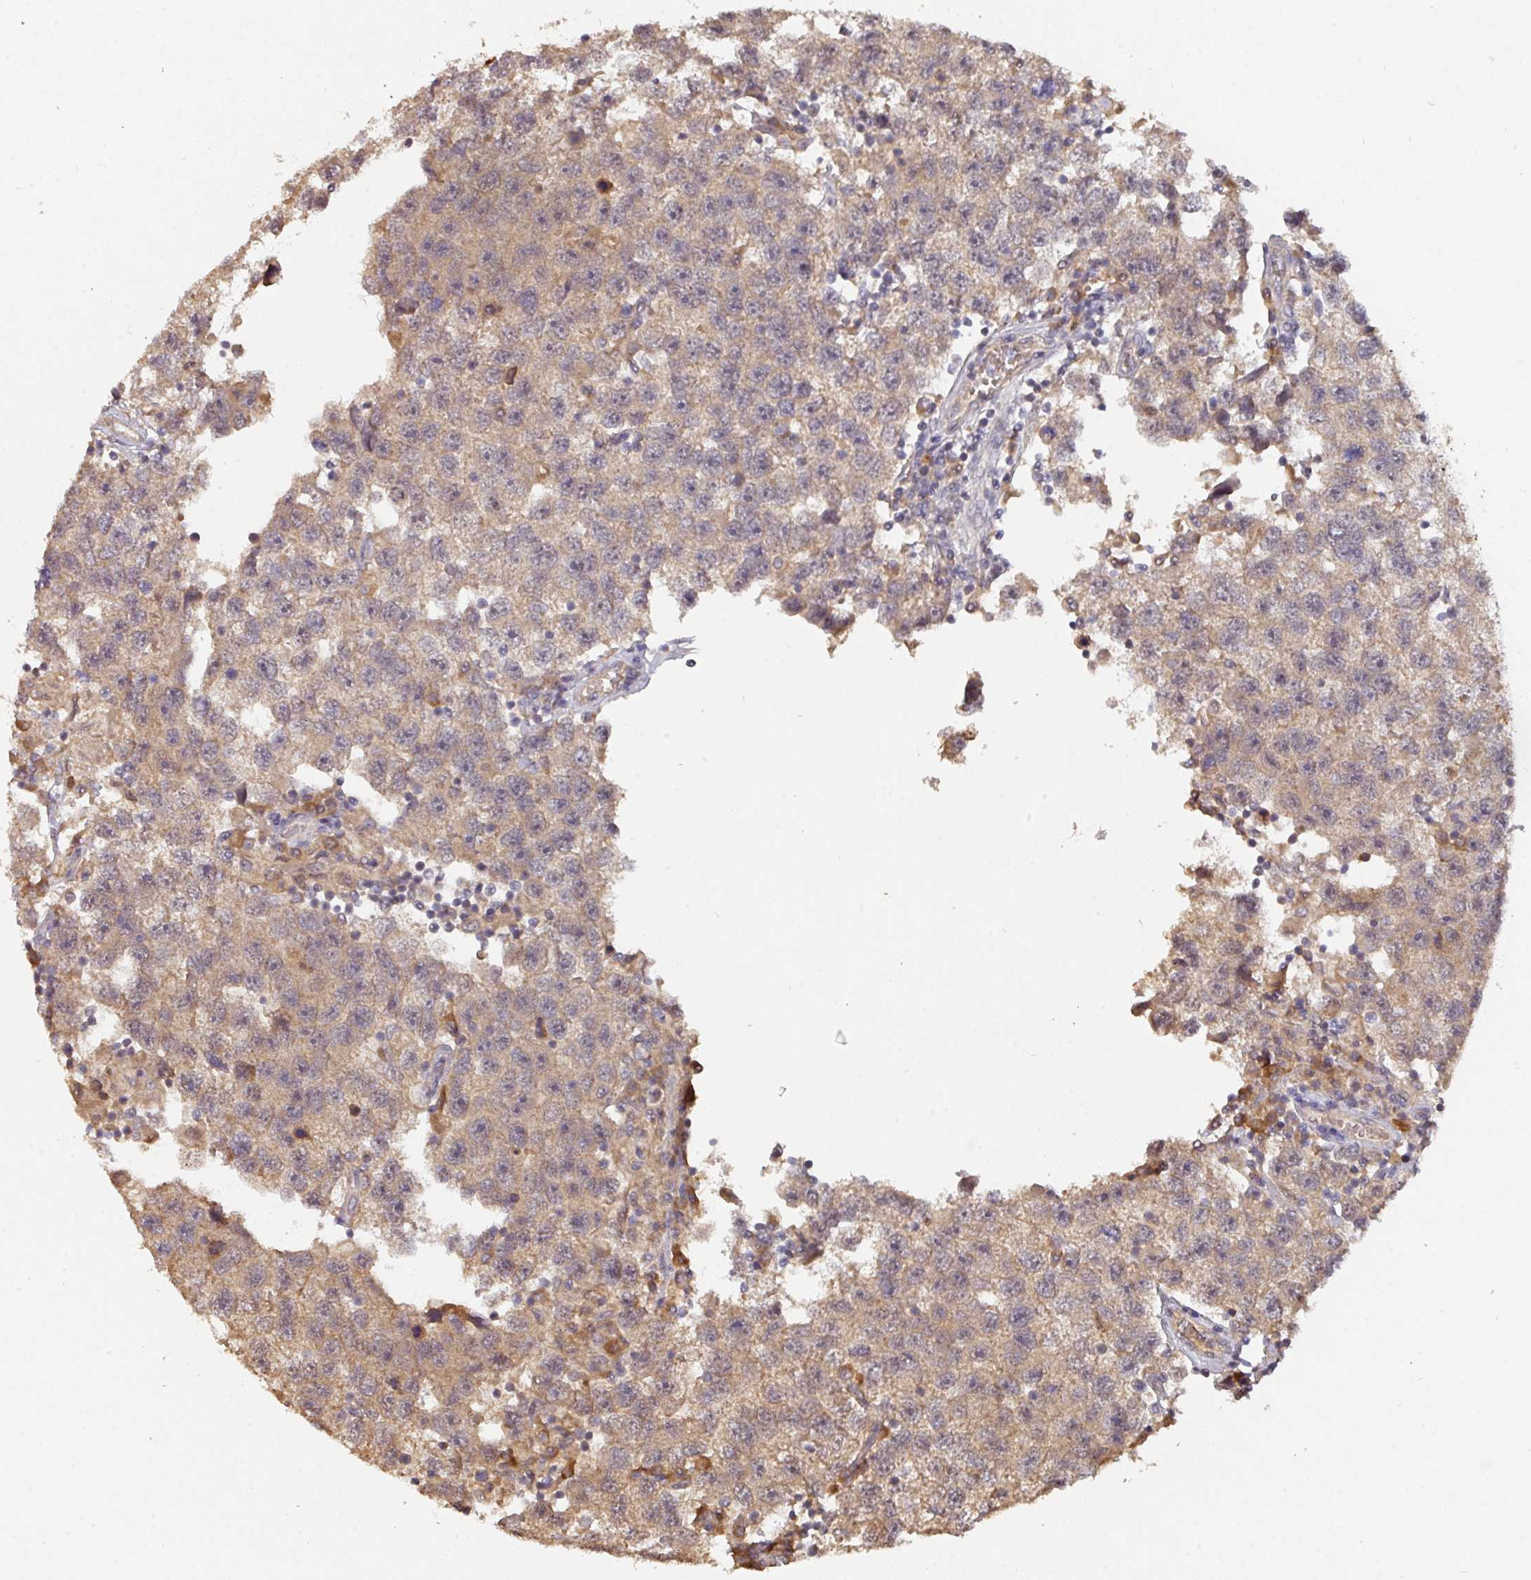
{"staining": {"intensity": "weak", "quantity": ">75%", "location": "cytoplasmic/membranous"}, "tissue": "testis cancer", "cell_type": "Tumor cells", "image_type": "cancer", "snomed": [{"axis": "morphology", "description": "Seminoma, NOS"}, {"axis": "topography", "description": "Testis"}], "caption": "High-power microscopy captured an IHC image of testis cancer, revealing weak cytoplasmic/membranous expression in approximately >75% of tumor cells.", "gene": "ACVR2B", "patient": {"sex": "male", "age": 26}}